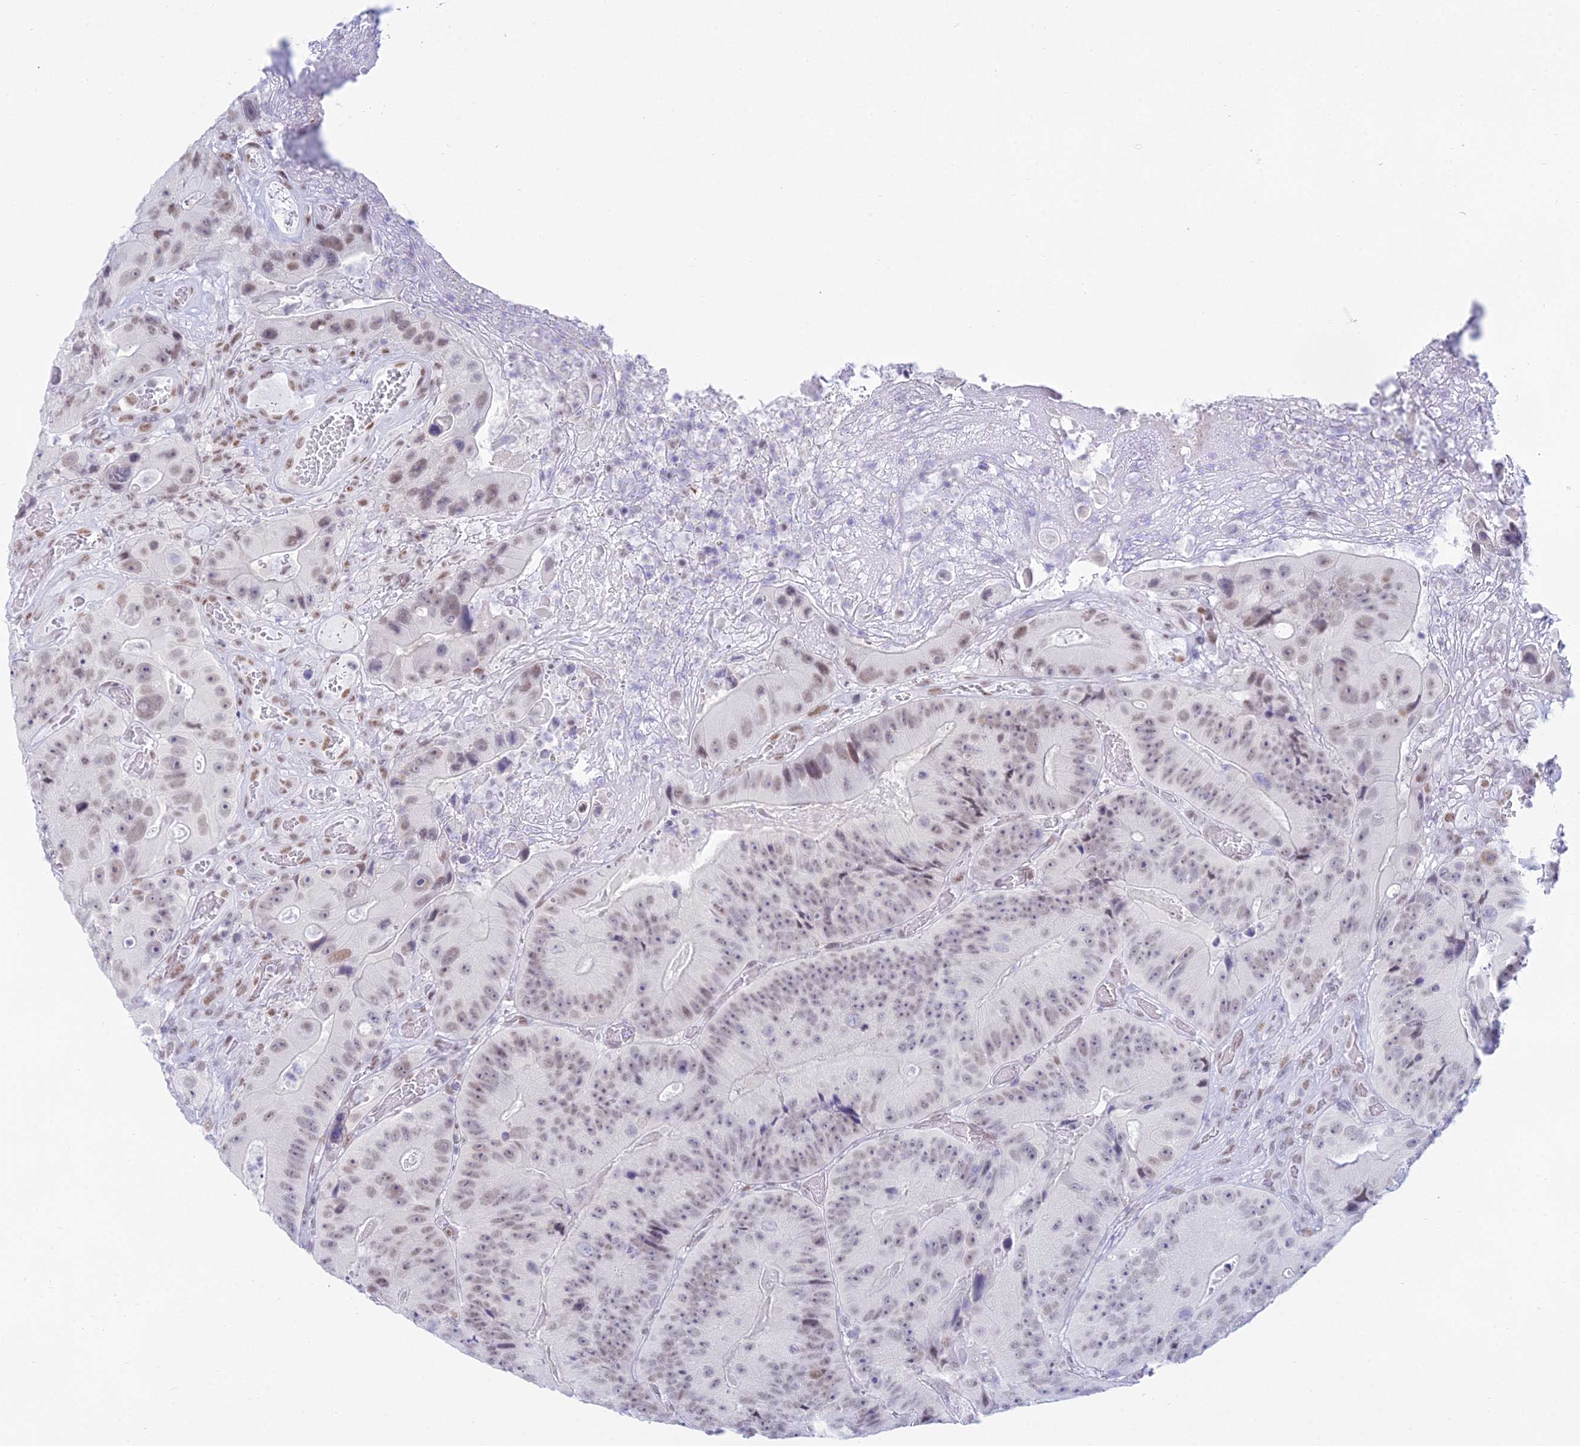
{"staining": {"intensity": "moderate", "quantity": ">75%", "location": "nuclear"}, "tissue": "colorectal cancer", "cell_type": "Tumor cells", "image_type": "cancer", "snomed": [{"axis": "morphology", "description": "Adenocarcinoma, NOS"}, {"axis": "topography", "description": "Colon"}], "caption": "Protein analysis of colorectal adenocarcinoma tissue displays moderate nuclear expression in about >75% of tumor cells.", "gene": "CDC26", "patient": {"sex": "female", "age": 86}}